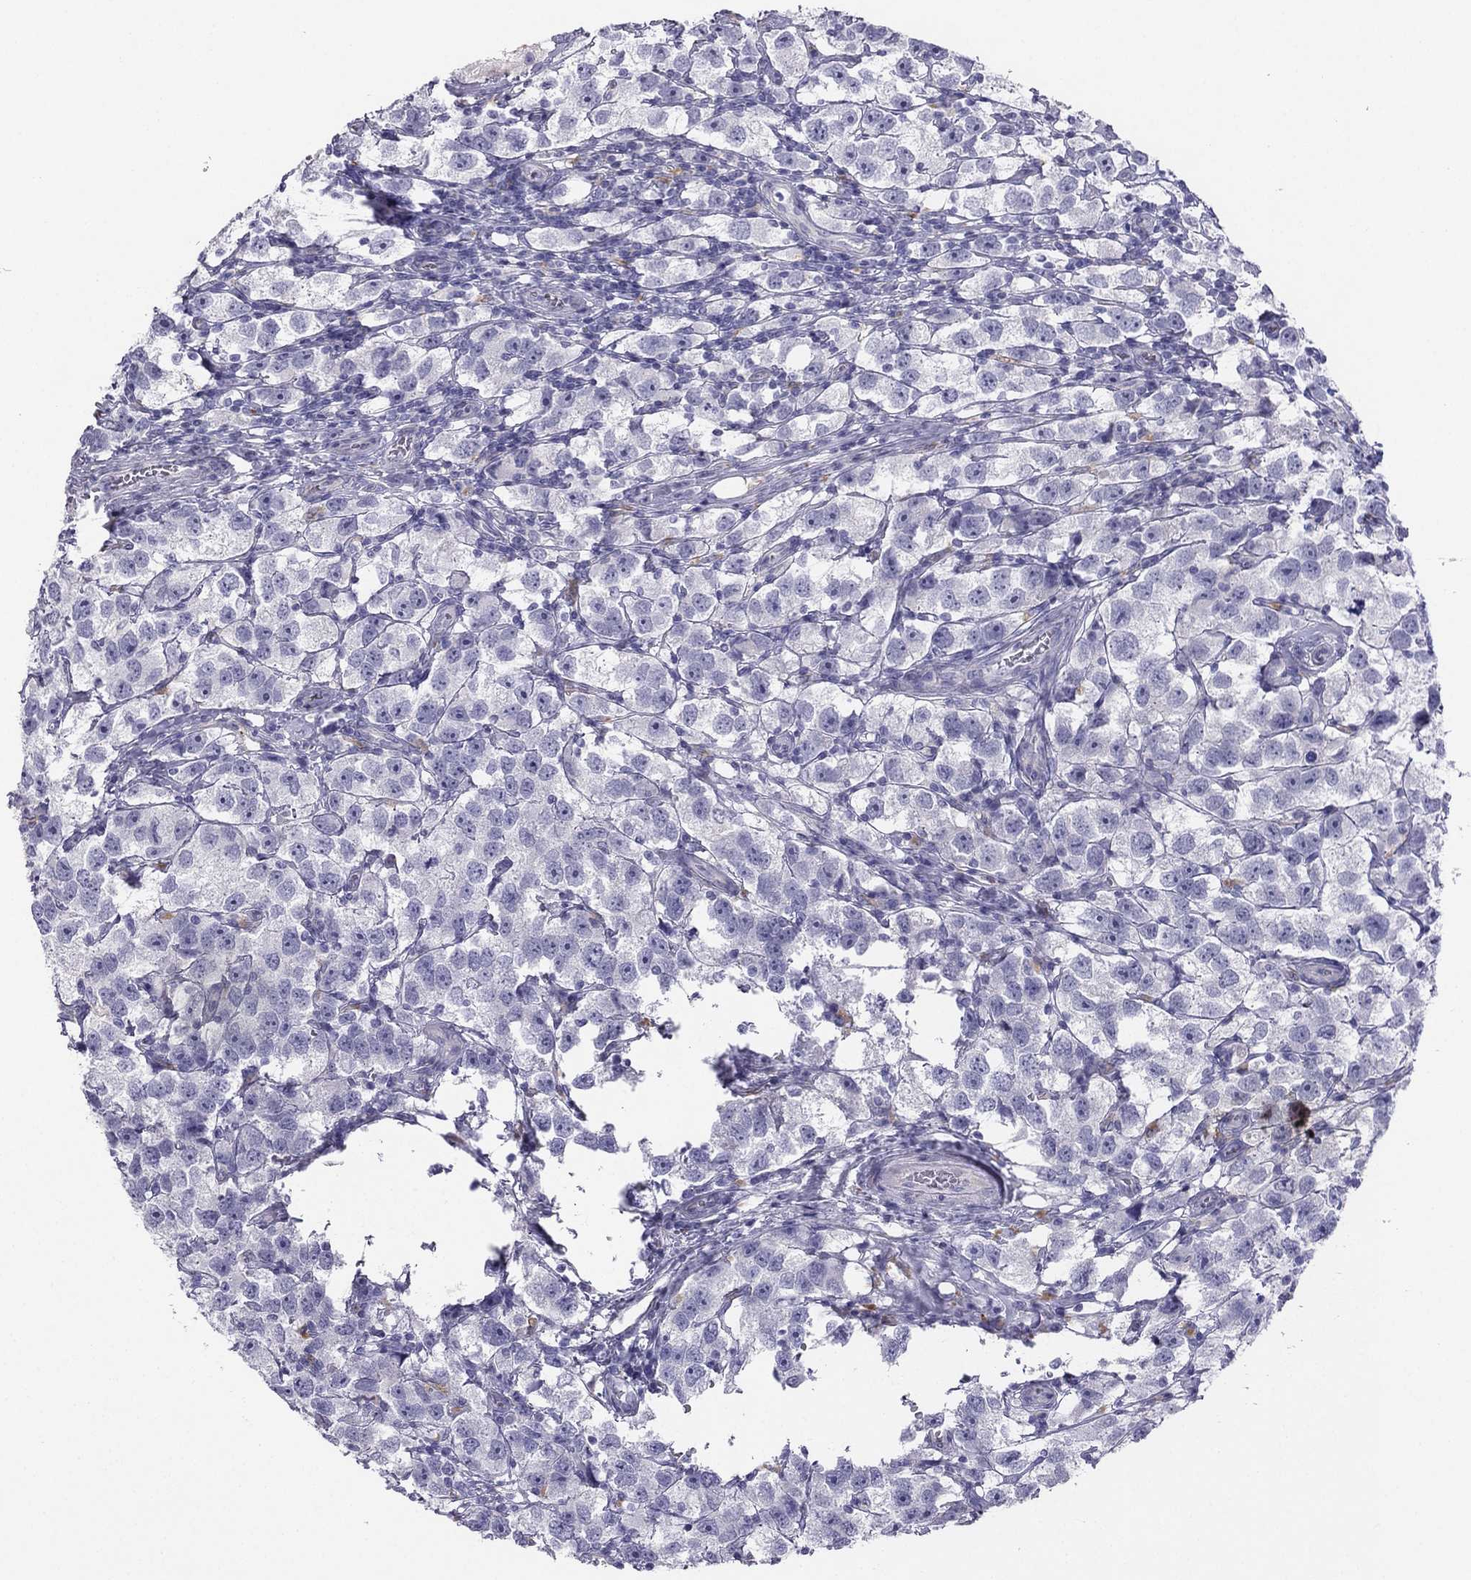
{"staining": {"intensity": "negative", "quantity": "none", "location": "none"}, "tissue": "testis cancer", "cell_type": "Tumor cells", "image_type": "cancer", "snomed": [{"axis": "morphology", "description": "Seminoma, NOS"}, {"axis": "topography", "description": "Testis"}], "caption": "A high-resolution photomicrograph shows immunohistochemistry staining of testis seminoma, which reveals no significant staining in tumor cells.", "gene": "ALOXE3", "patient": {"sex": "male", "age": 26}}